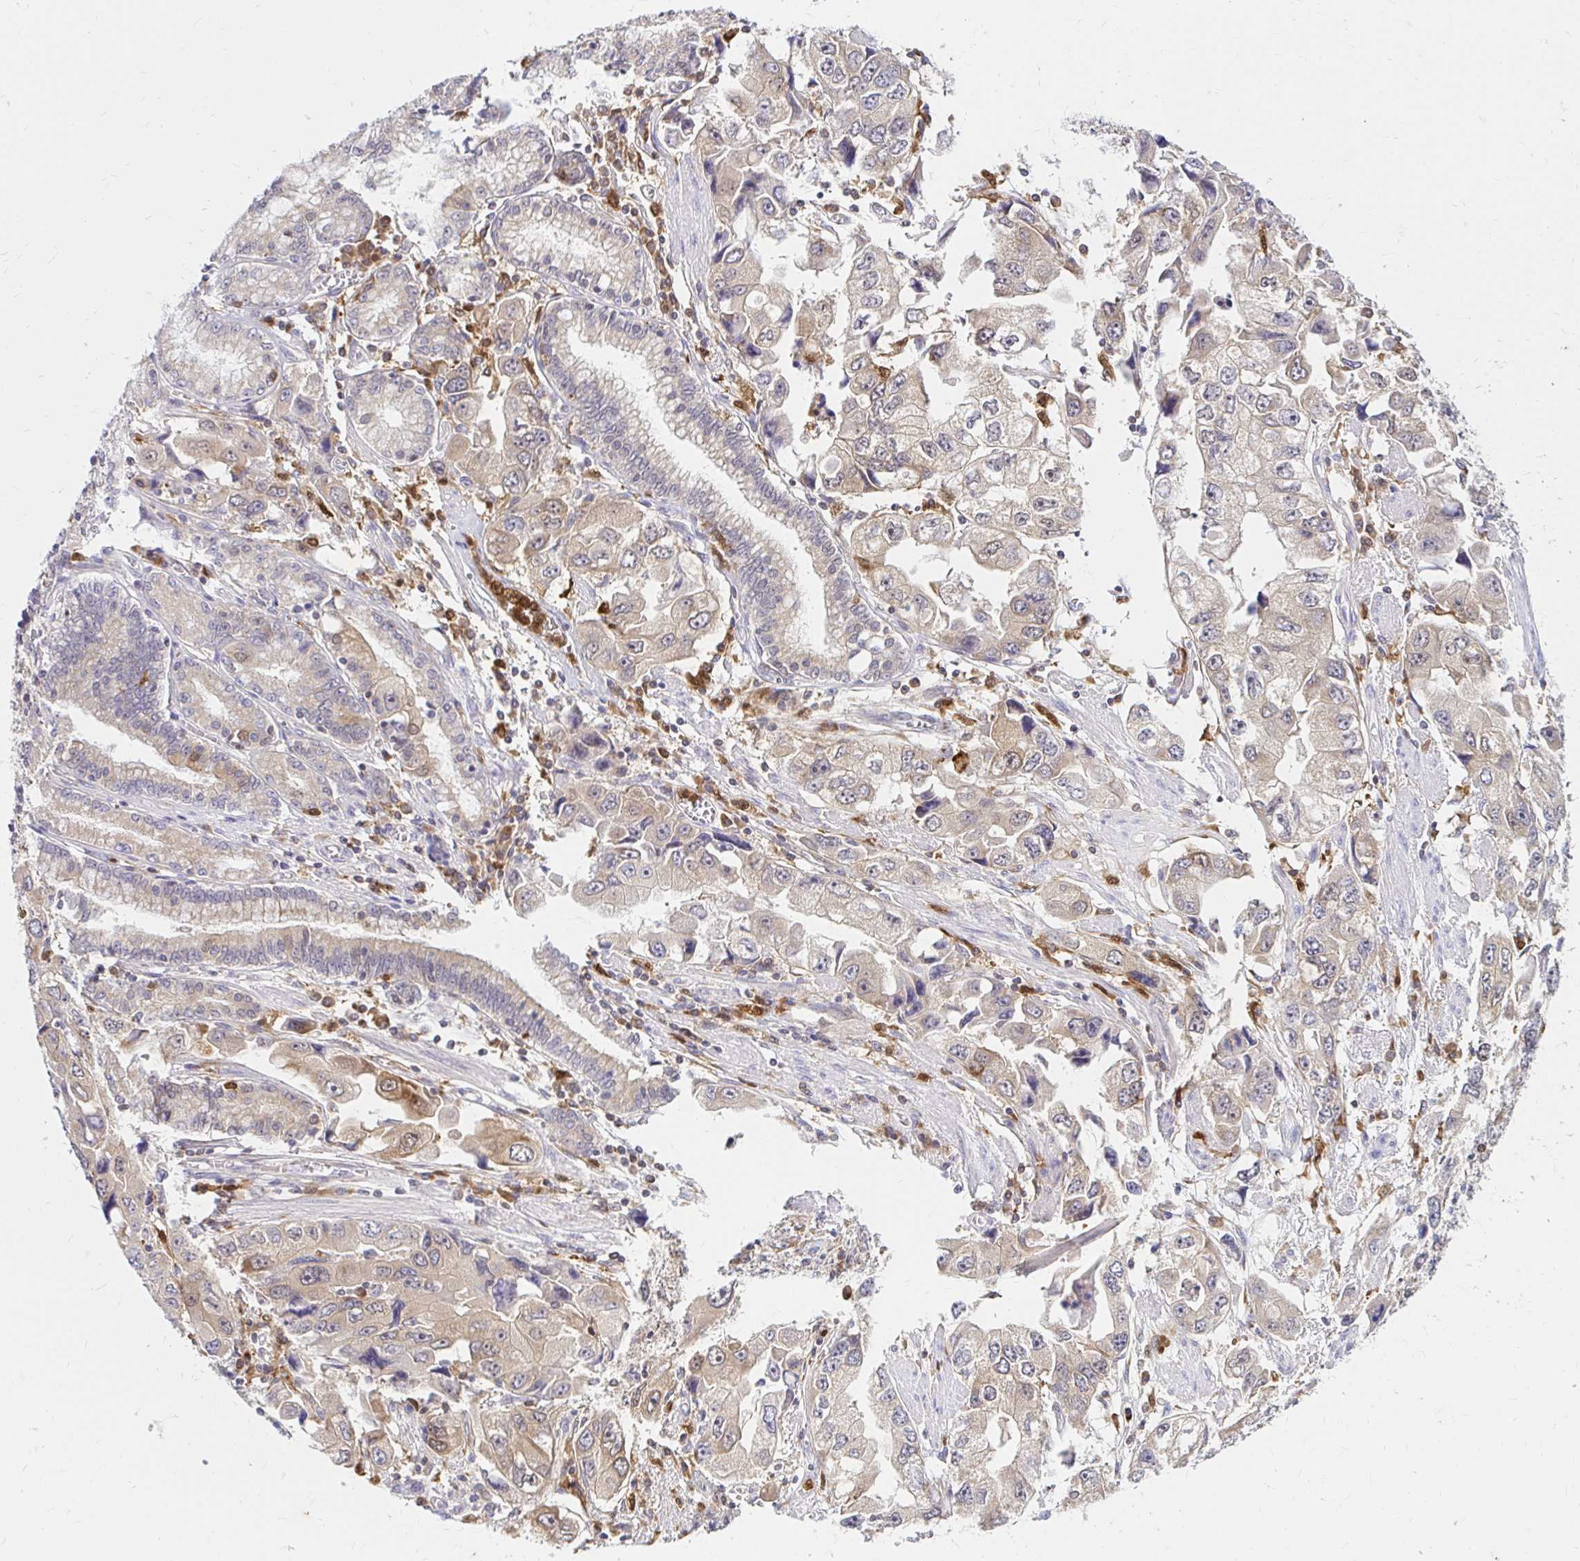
{"staining": {"intensity": "weak", "quantity": ">75%", "location": "cytoplasmic/membranous"}, "tissue": "stomach cancer", "cell_type": "Tumor cells", "image_type": "cancer", "snomed": [{"axis": "morphology", "description": "Adenocarcinoma, NOS"}, {"axis": "topography", "description": "Stomach, lower"}], "caption": "Protein analysis of adenocarcinoma (stomach) tissue displays weak cytoplasmic/membranous staining in approximately >75% of tumor cells. (Brightfield microscopy of DAB IHC at high magnification).", "gene": "PYCARD", "patient": {"sex": "female", "age": 93}}